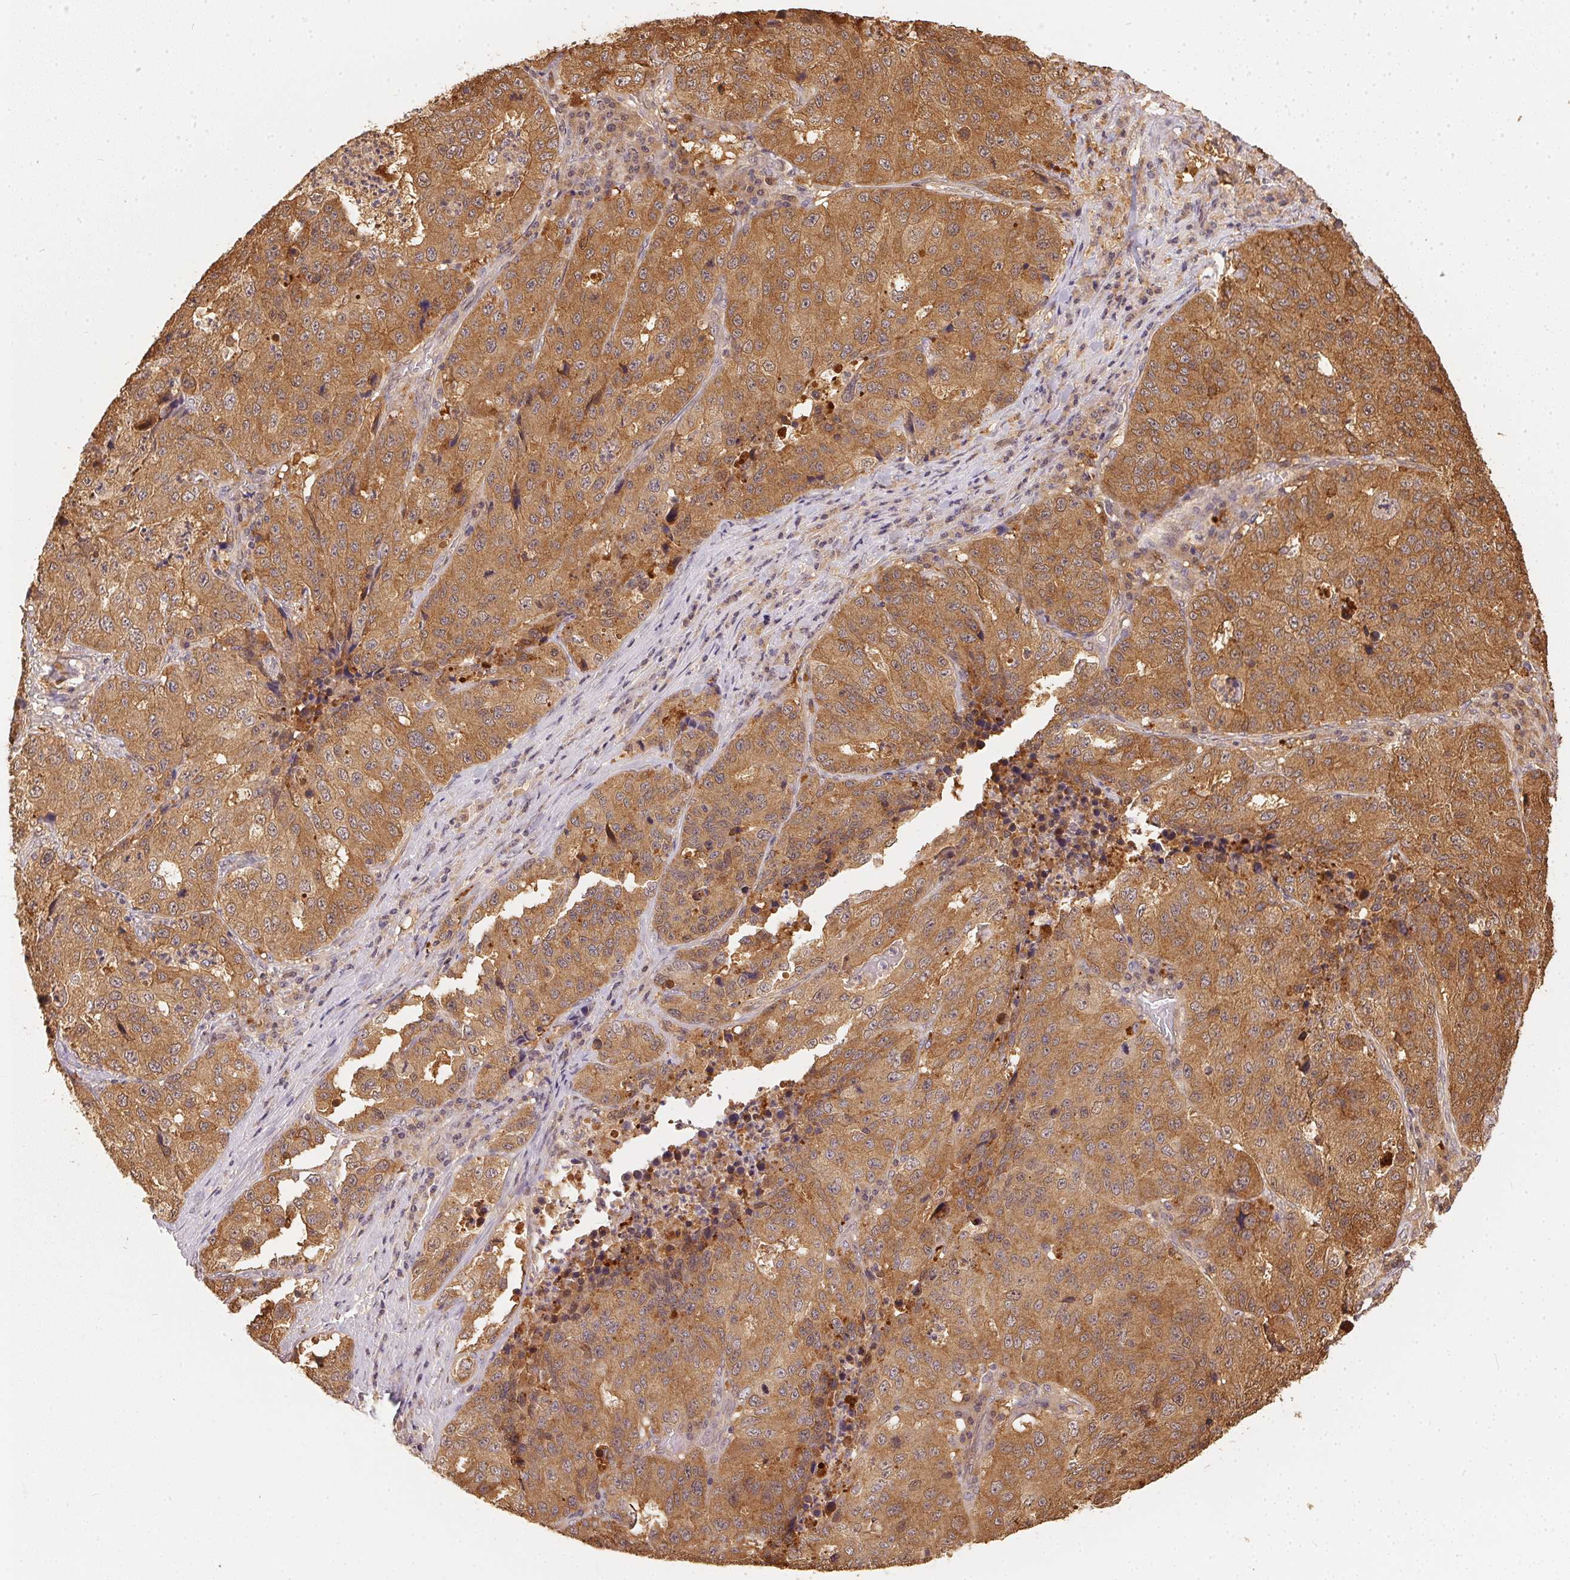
{"staining": {"intensity": "moderate", "quantity": ">75%", "location": "cytoplasmic/membranous"}, "tissue": "stomach cancer", "cell_type": "Tumor cells", "image_type": "cancer", "snomed": [{"axis": "morphology", "description": "Adenocarcinoma, NOS"}, {"axis": "topography", "description": "Stomach"}], "caption": "The micrograph reveals staining of adenocarcinoma (stomach), revealing moderate cytoplasmic/membranous protein staining (brown color) within tumor cells.", "gene": "BLMH", "patient": {"sex": "male", "age": 71}}